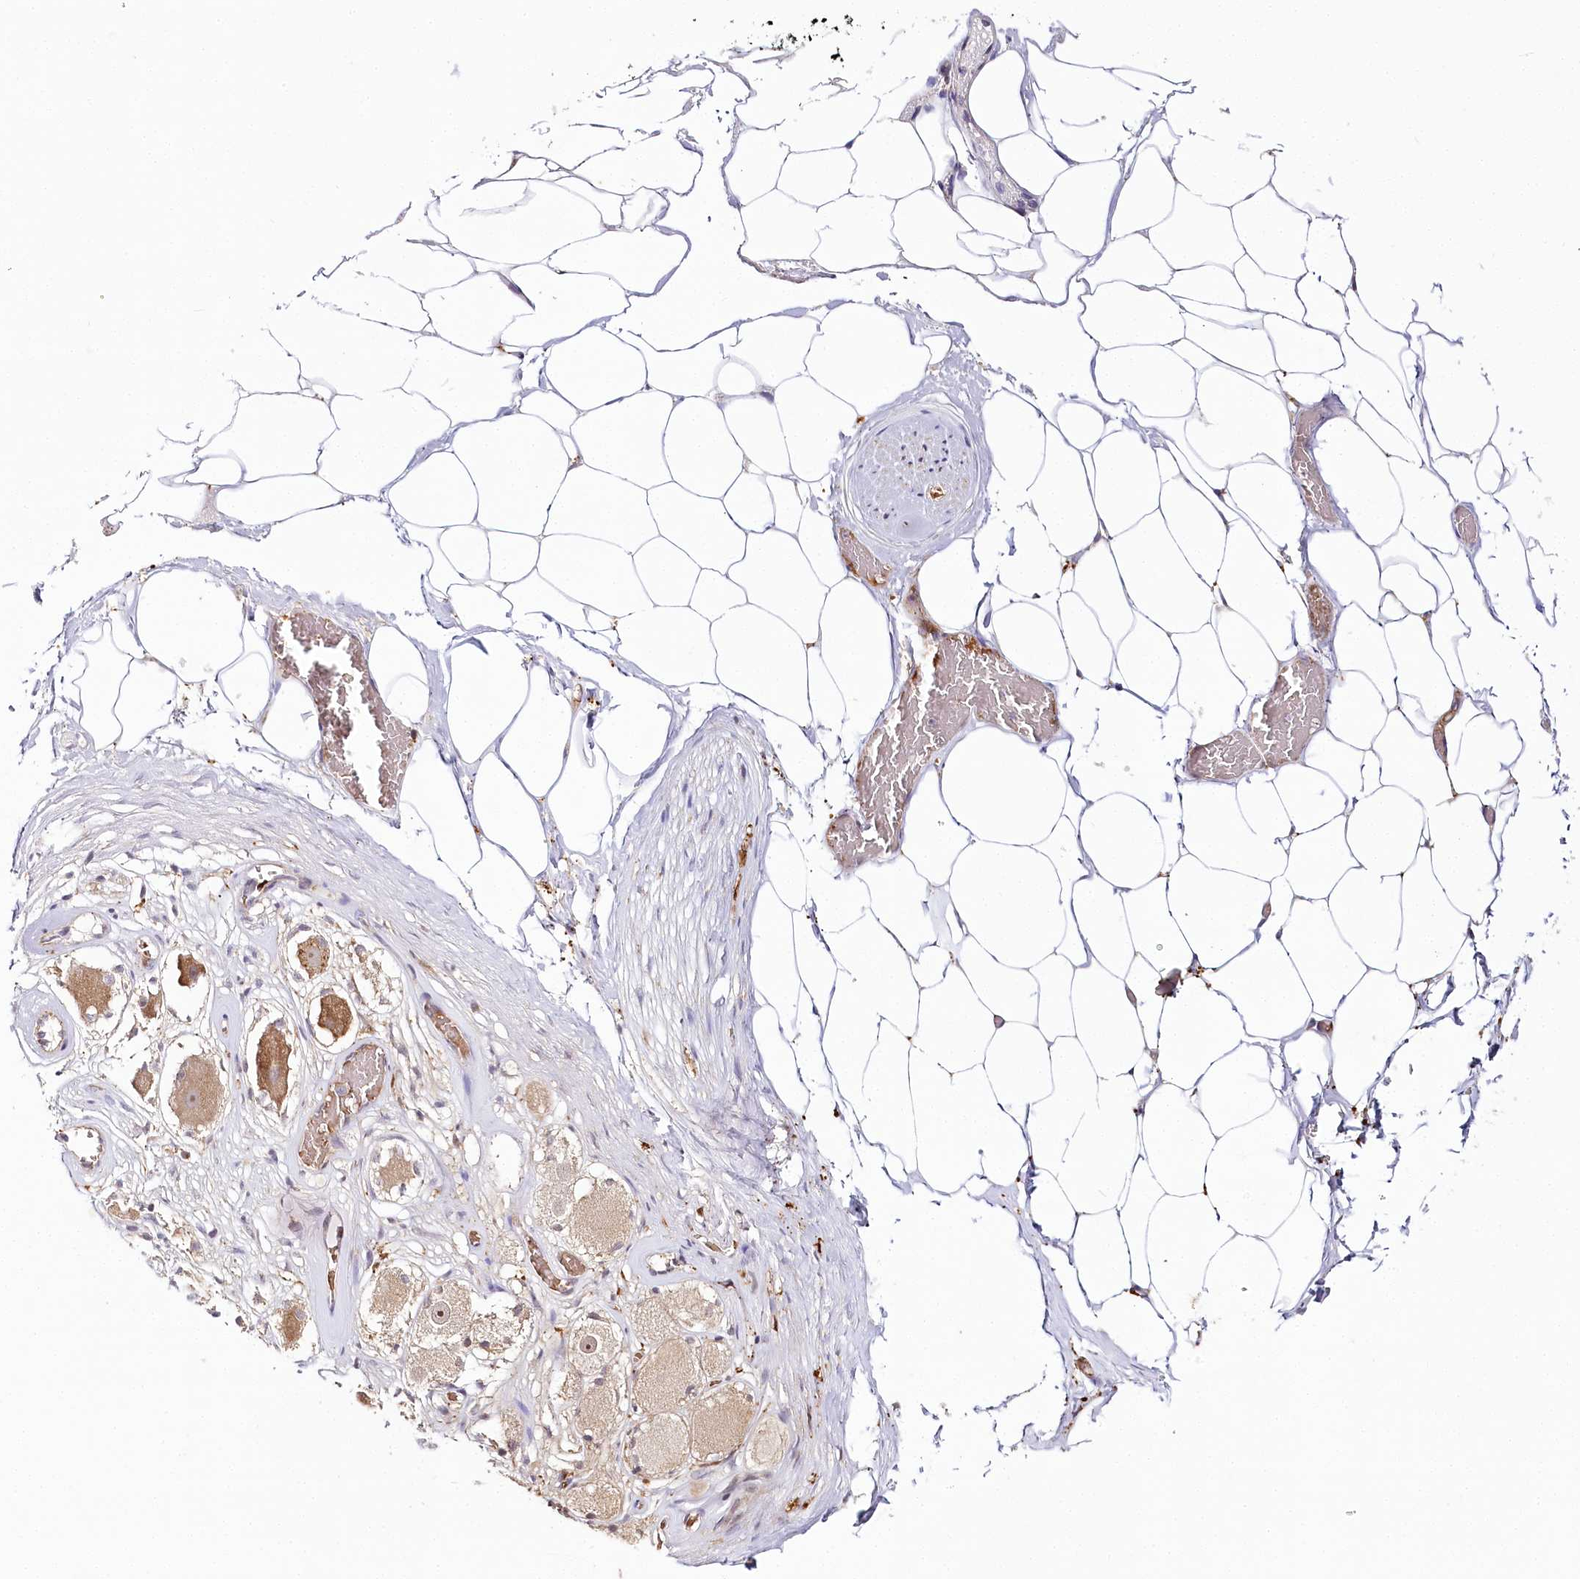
{"staining": {"intensity": "weak", "quantity": "25%-75%", "location": "nuclear"}, "tissue": "adipose tissue", "cell_type": "Adipocytes", "image_type": "normal", "snomed": [{"axis": "morphology", "description": "Normal tissue, NOS"}, {"axis": "morphology", "description": "Adenocarcinoma, Low grade"}, {"axis": "topography", "description": "Prostate"}, {"axis": "topography", "description": "Peripheral nerve tissue"}], "caption": "Brown immunohistochemical staining in normal human adipose tissue reveals weak nuclear positivity in approximately 25%-75% of adipocytes. (Brightfield microscopy of DAB IHC at high magnification).", "gene": "WDR36", "patient": {"sex": "male", "age": 63}}